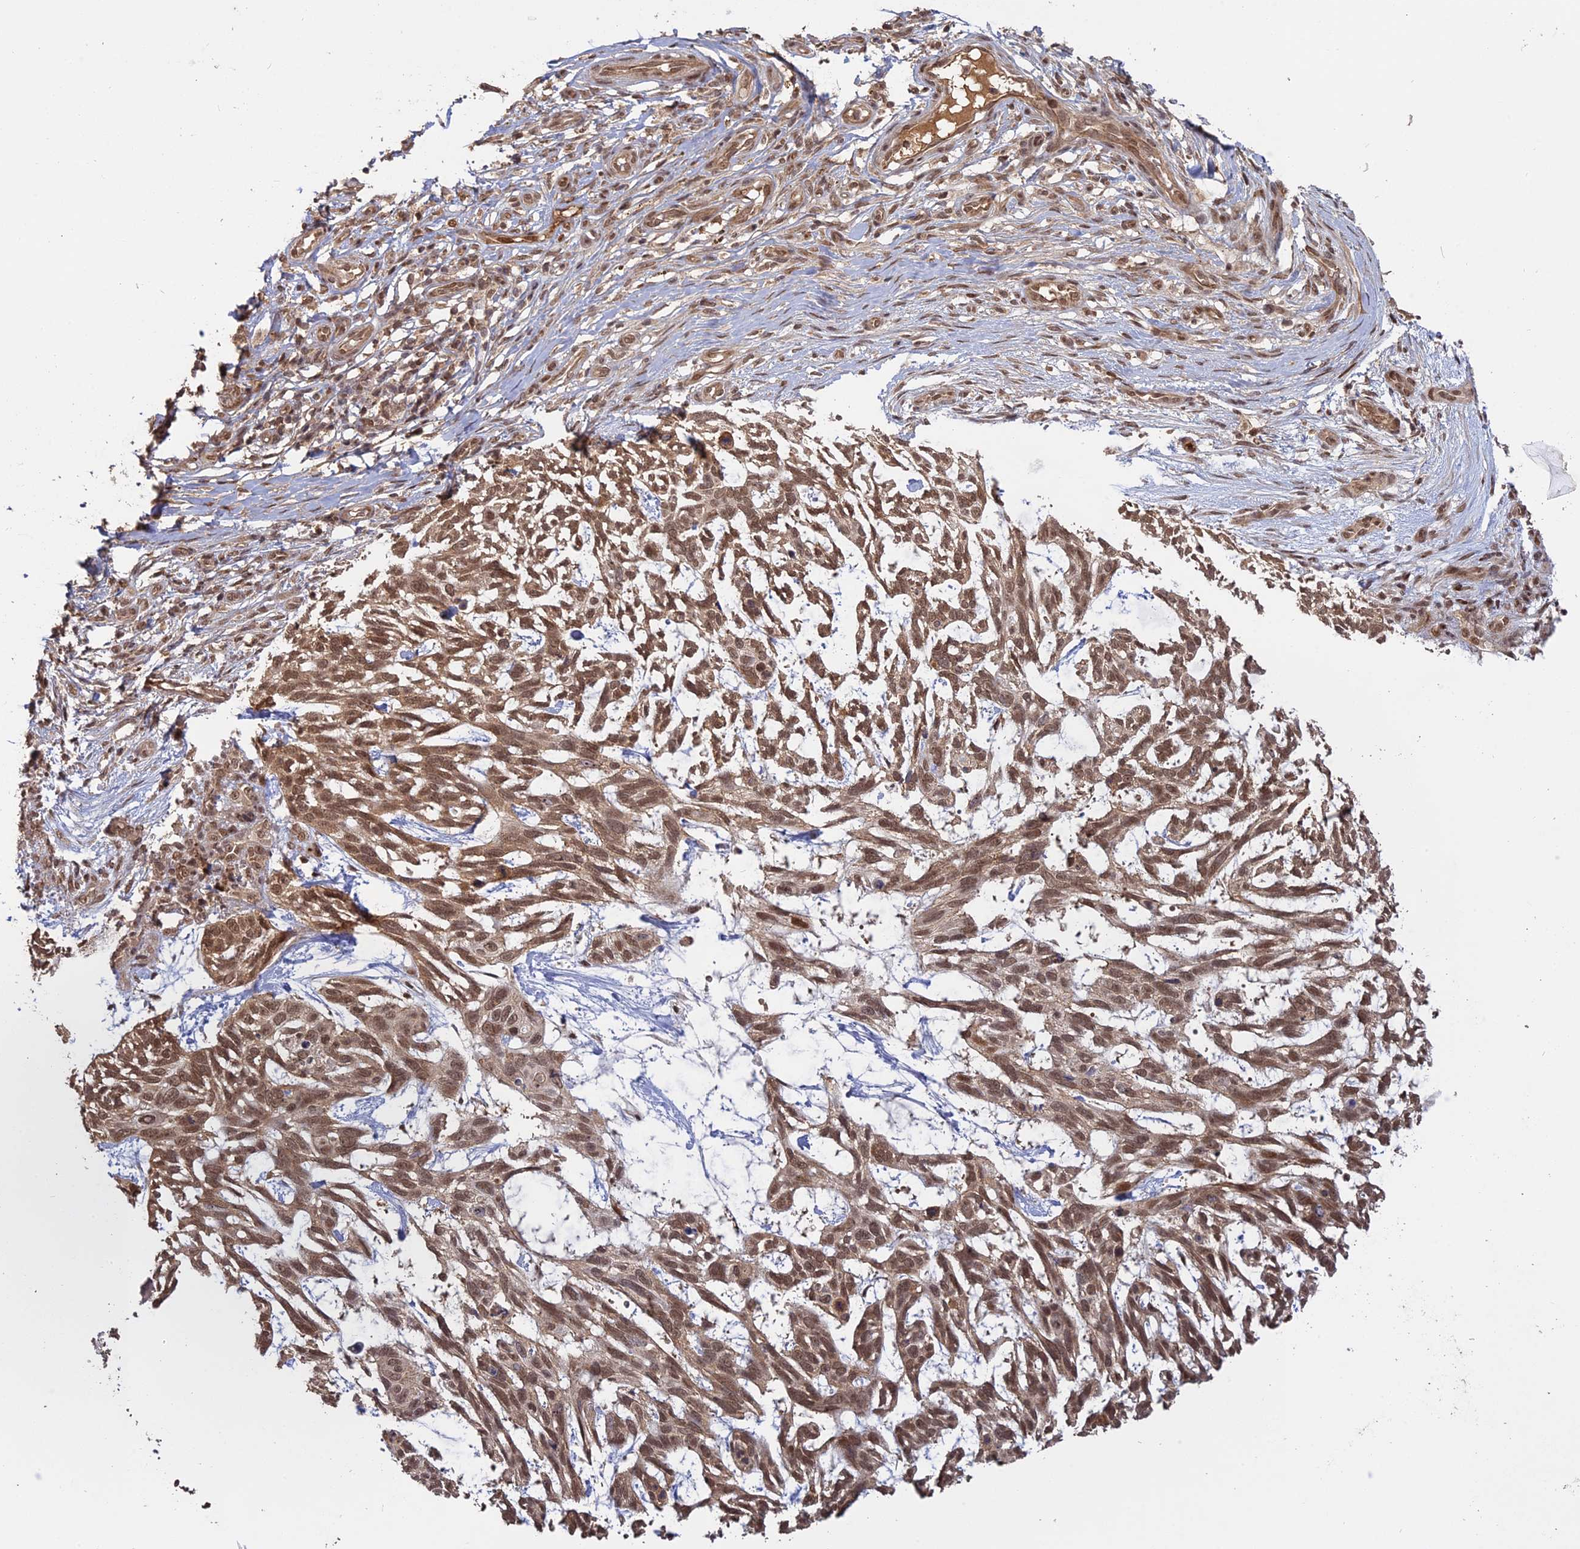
{"staining": {"intensity": "moderate", "quantity": ">75%", "location": "cytoplasmic/membranous,nuclear"}, "tissue": "skin cancer", "cell_type": "Tumor cells", "image_type": "cancer", "snomed": [{"axis": "morphology", "description": "Basal cell carcinoma"}, {"axis": "topography", "description": "Skin"}], "caption": "Brown immunohistochemical staining in skin cancer displays moderate cytoplasmic/membranous and nuclear expression in approximately >75% of tumor cells.", "gene": "PKIG", "patient": {"sex": "male", "age": 88}}